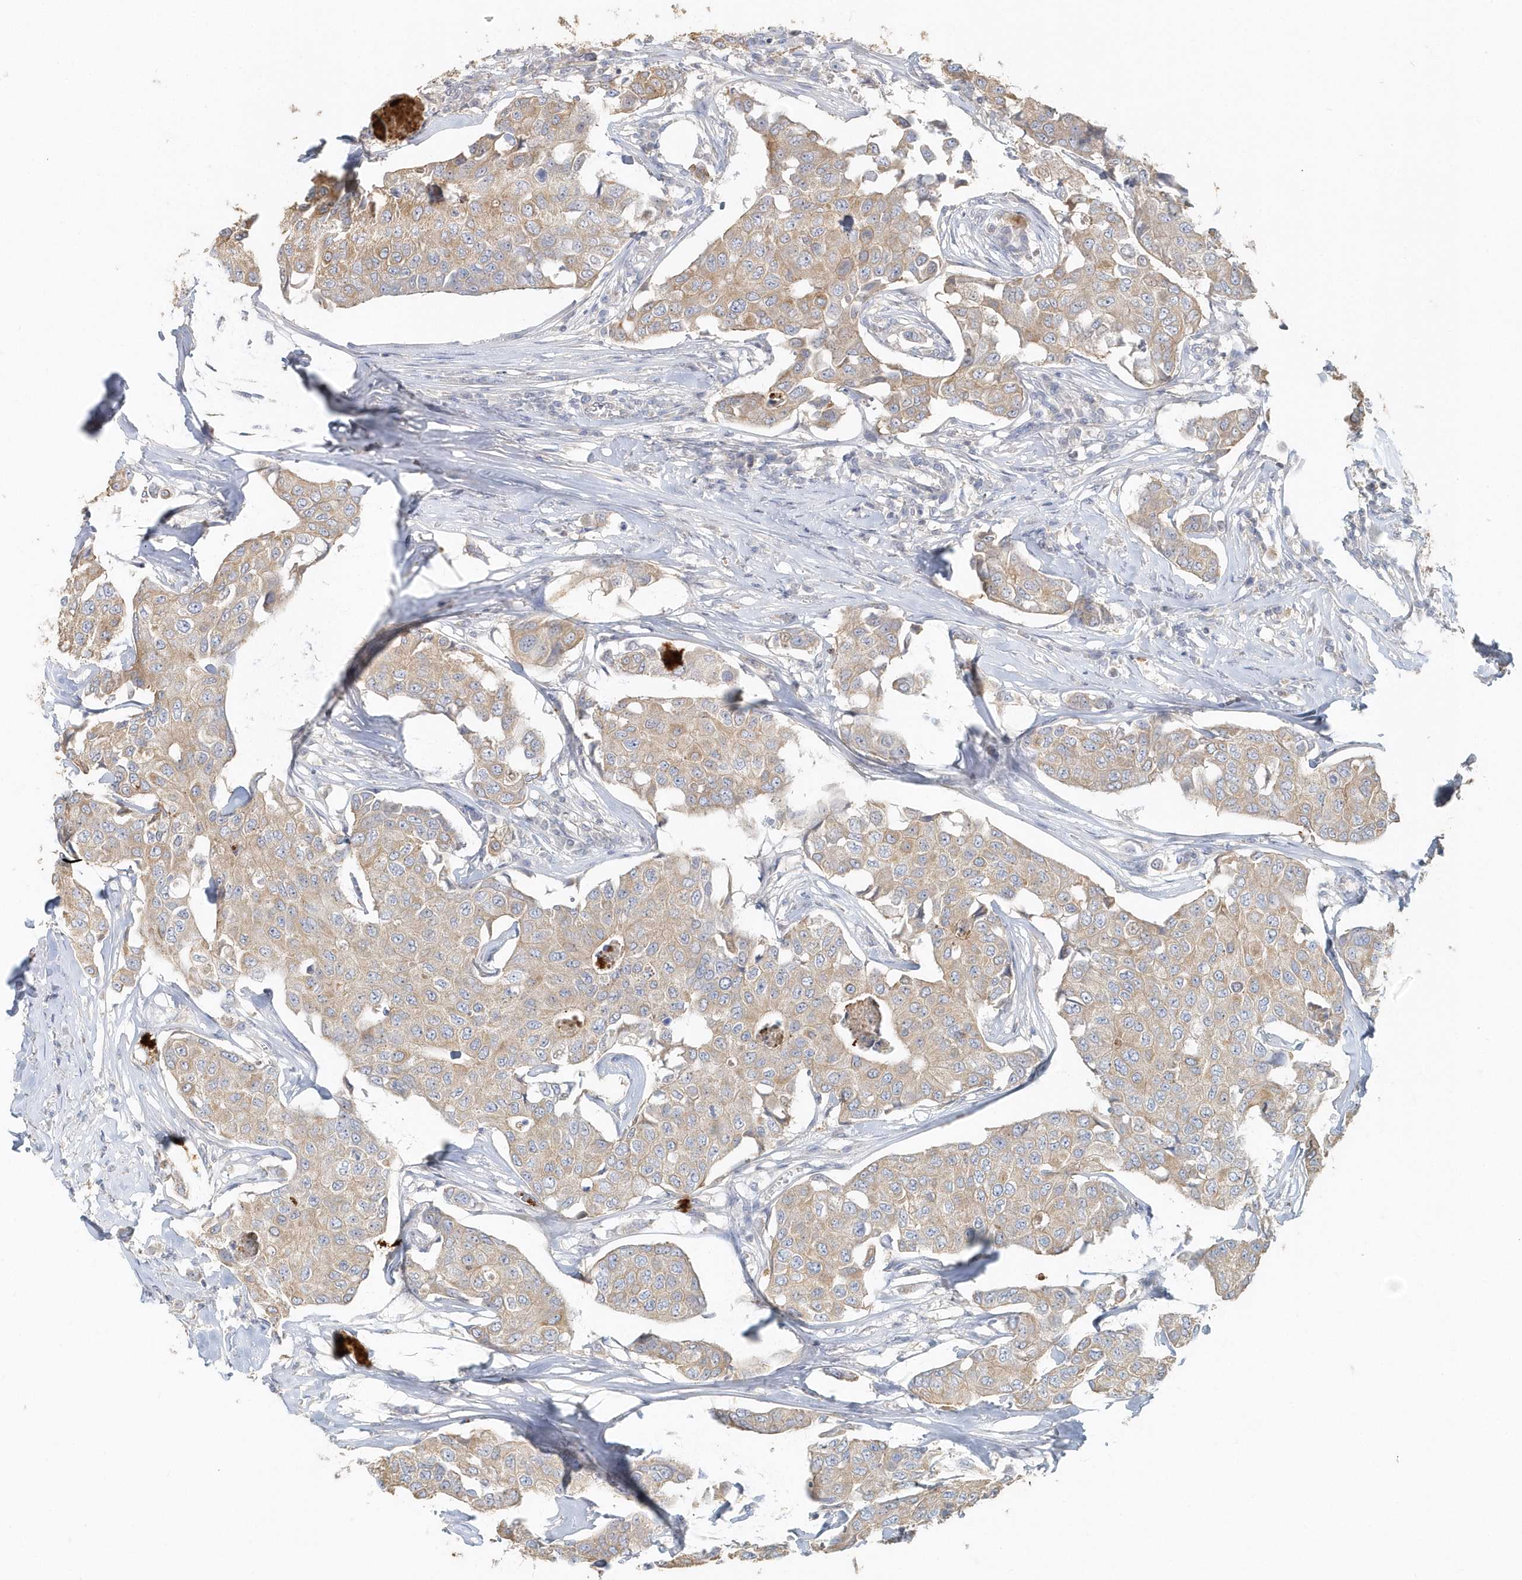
{"staining": {"intensity": "weak", "quantity": ">75%", "location": "cytoplasmic/membranous"}, "tissue": "breast cancer", "cell_type": "Tumor cells", "image_type": "cancer", "snomed": [{"axis": "morphology", "description": "Duct carcinoma"}, {"axis": "topography", "description": "Breast"}], "caption": "Immunohistochemistry staining of invasive ductal carcinoma (breast), which reveals low levels of weak cytoplasmic/membranous positivity in about >75% of tumor cells indicating weak cytoplasmic/membranous protein expression. The staining was performed using DAB (brown) for protein detection and nuclei were counterstained in hematoxylin (blue).", "gene": "MMRN1", "patient": {"sex": "female", "age": 80}}